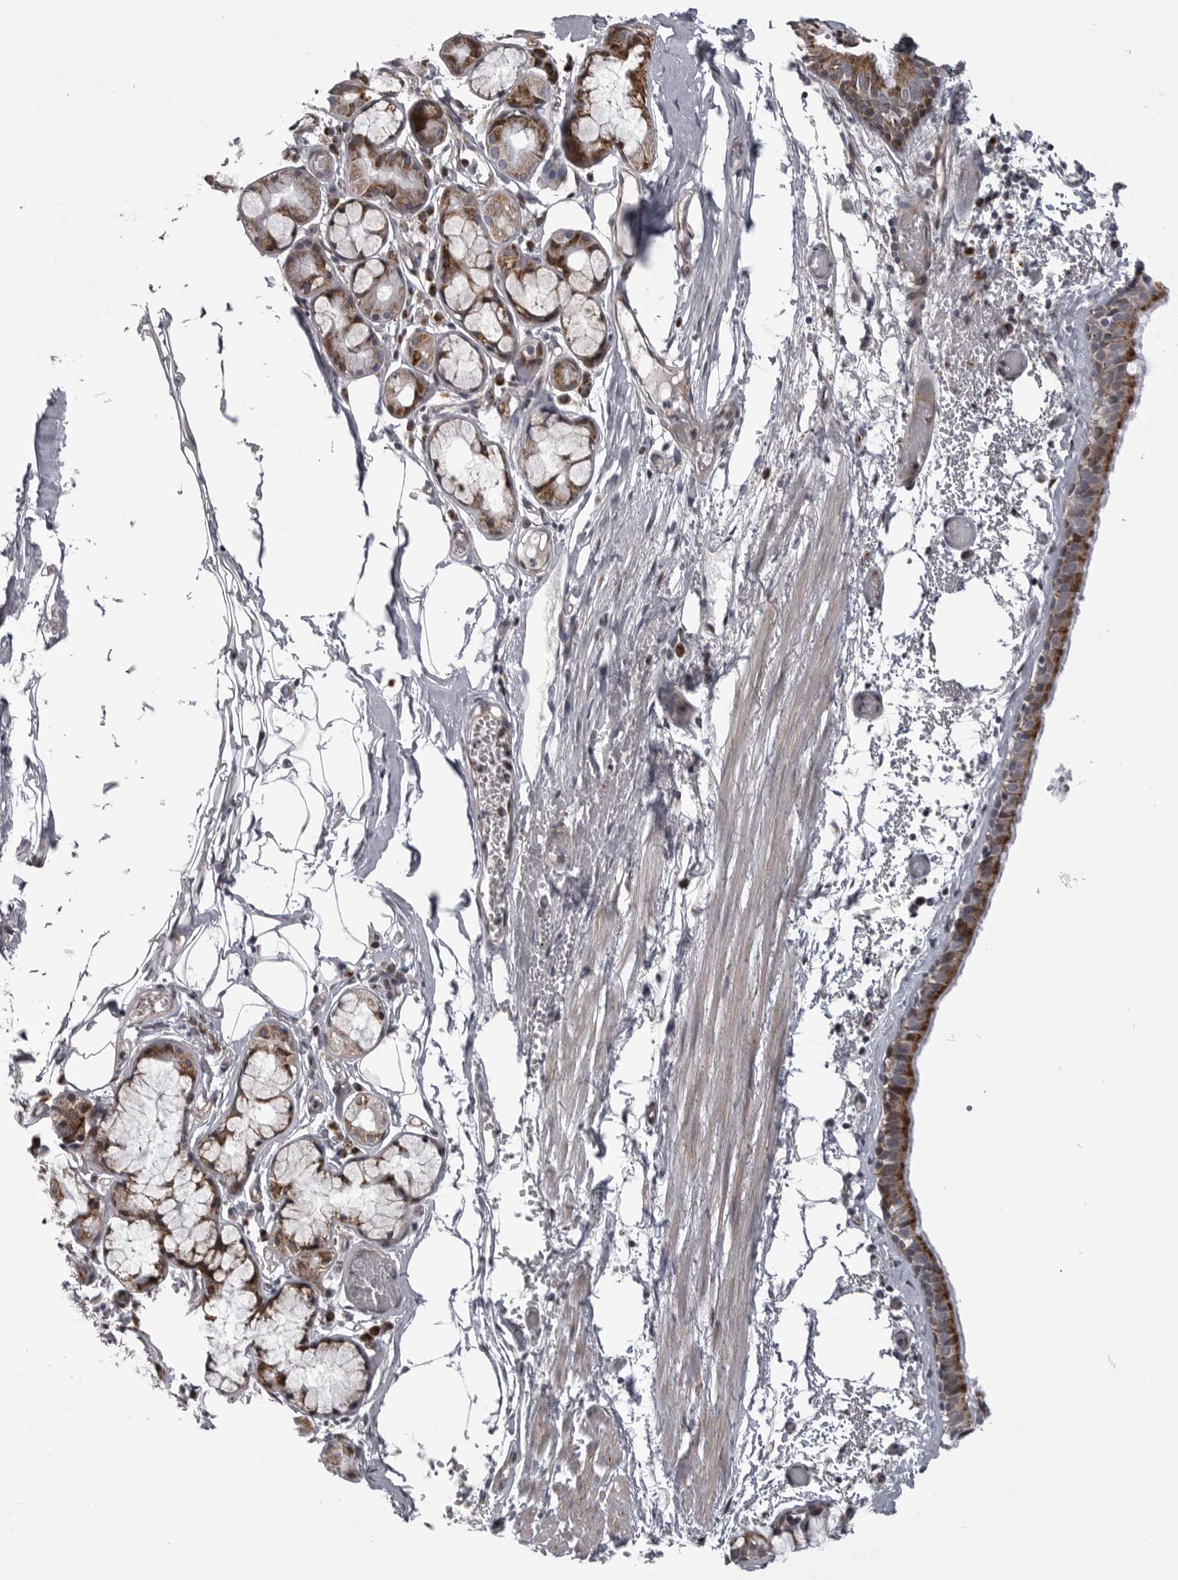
{"staining": {"intensity": "moderate", "quantity": ">75%", "location": "cytoplasmic/membranous"}, "tissue": "bronchus", "cell_type": "Respiratory epithelial cells", "image_type": "normal", "snomed": [{"axis": "morphology", "description": "Normal tissue, NOS"}, {"axis": "topography", "description": "Bronchus"}, {"axis": "topography", "description": "Lung"}], "caption": "Moderate cytoplasmic/membranous positivity for a protein is appreciated in about >75% of respiratory epithelial cells of benign bronchus using IHC.", "gene": "TMPRSS11F", "patient": {"sex": "male", "age": 56}}